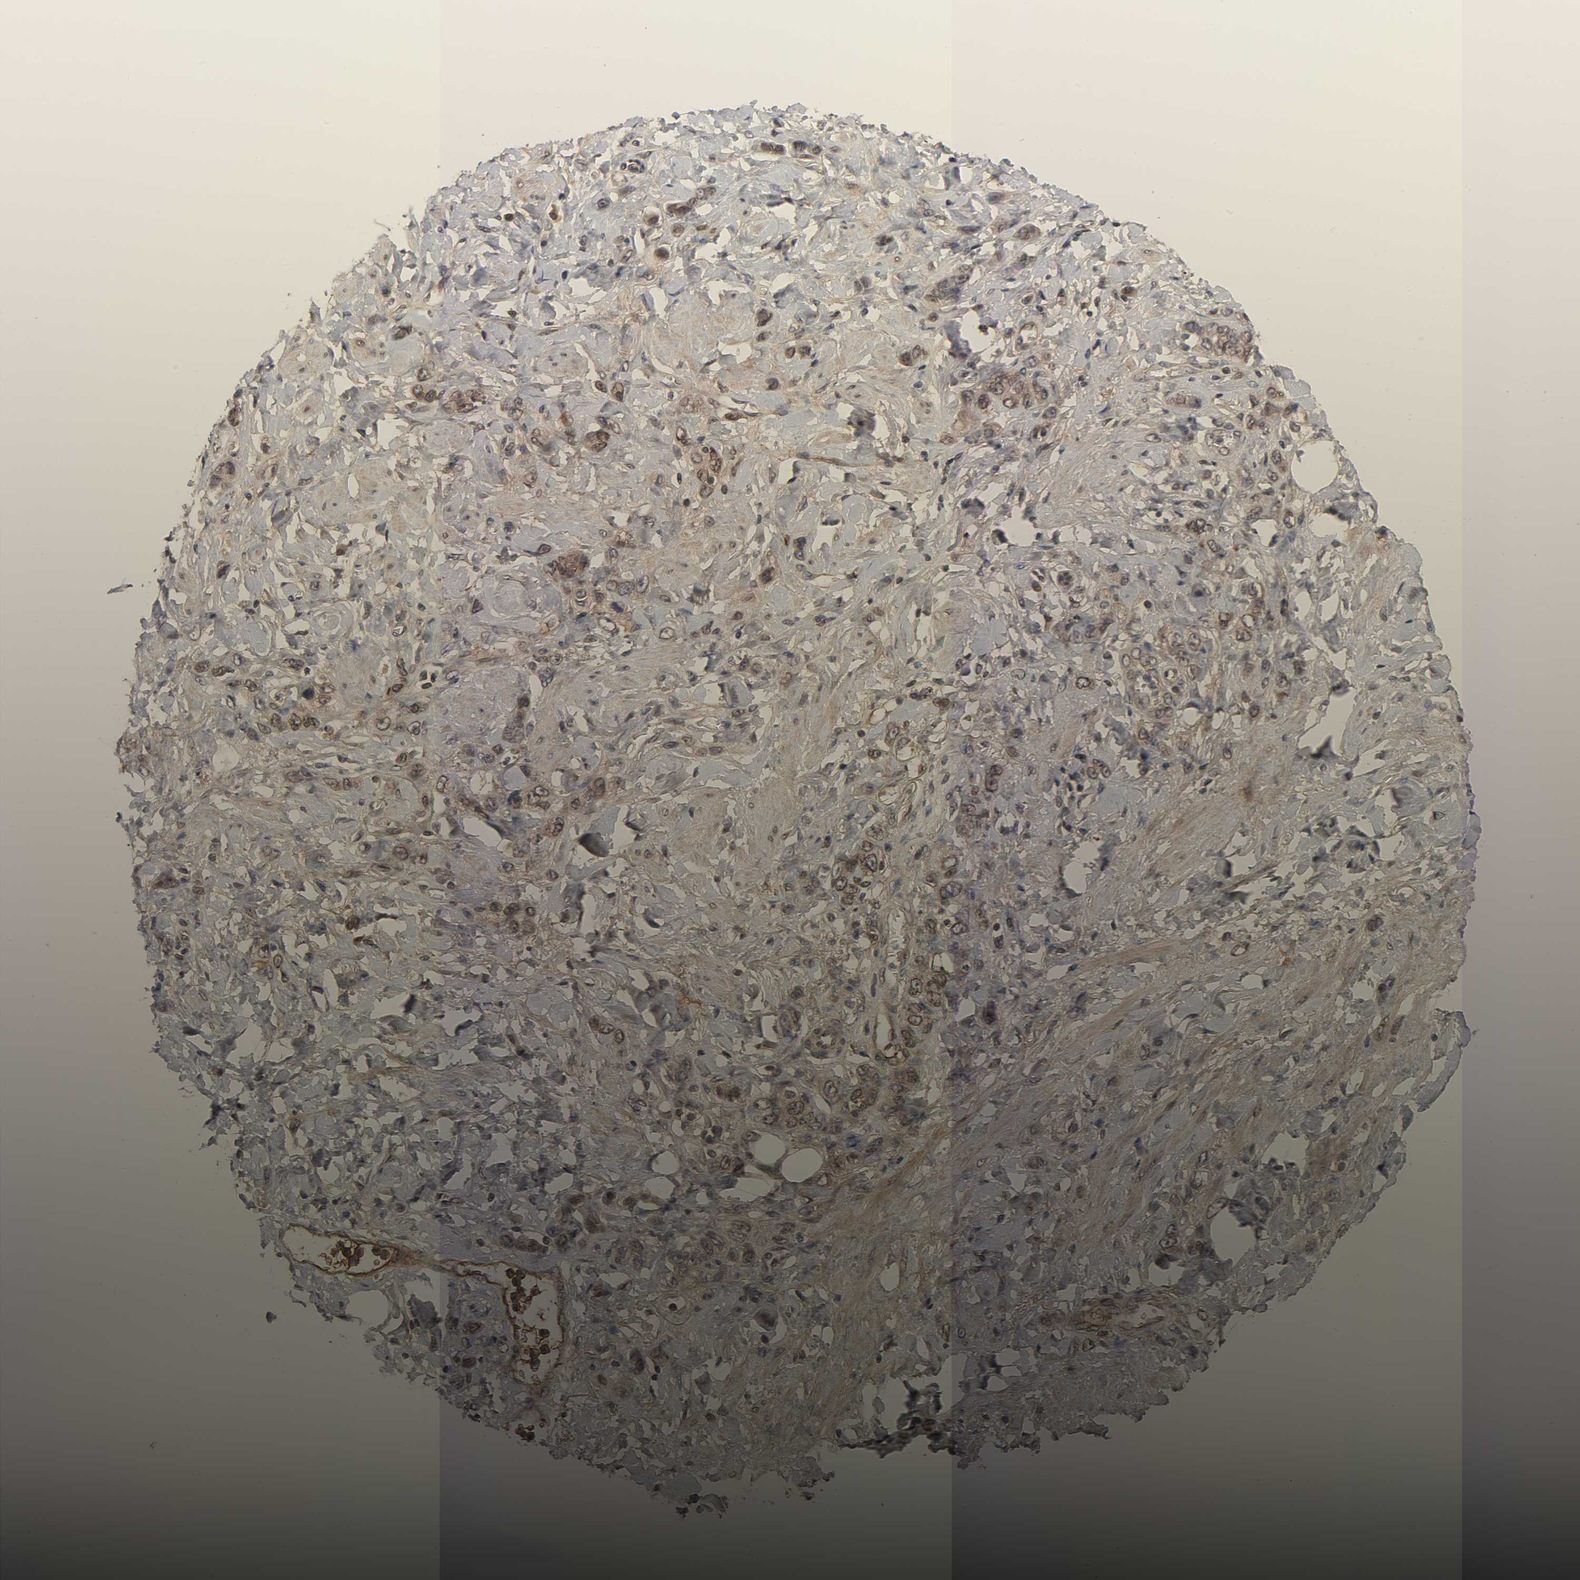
{"staining": {"intensity": "moderate", "quantity": ">75%", "location": "cytoplasmic/membranous,nuclear"}, "tissue": "stomach cancer", "cell_type": "Tumor cells", "image_type": "cancer", "snomed": [{"axis": "morphology", "description": "Adenocarcinoma, NOS"}, {"axis": "topography", "description": "Stomach"}], "caption": "A brown stain highlights moderate cytoplasmic/membranous and nuclear expression of a protein in stomach adenocarcinoma tumor cells.", "gene": "CPN2", "patient": {"sex": "male", "age": 82}}